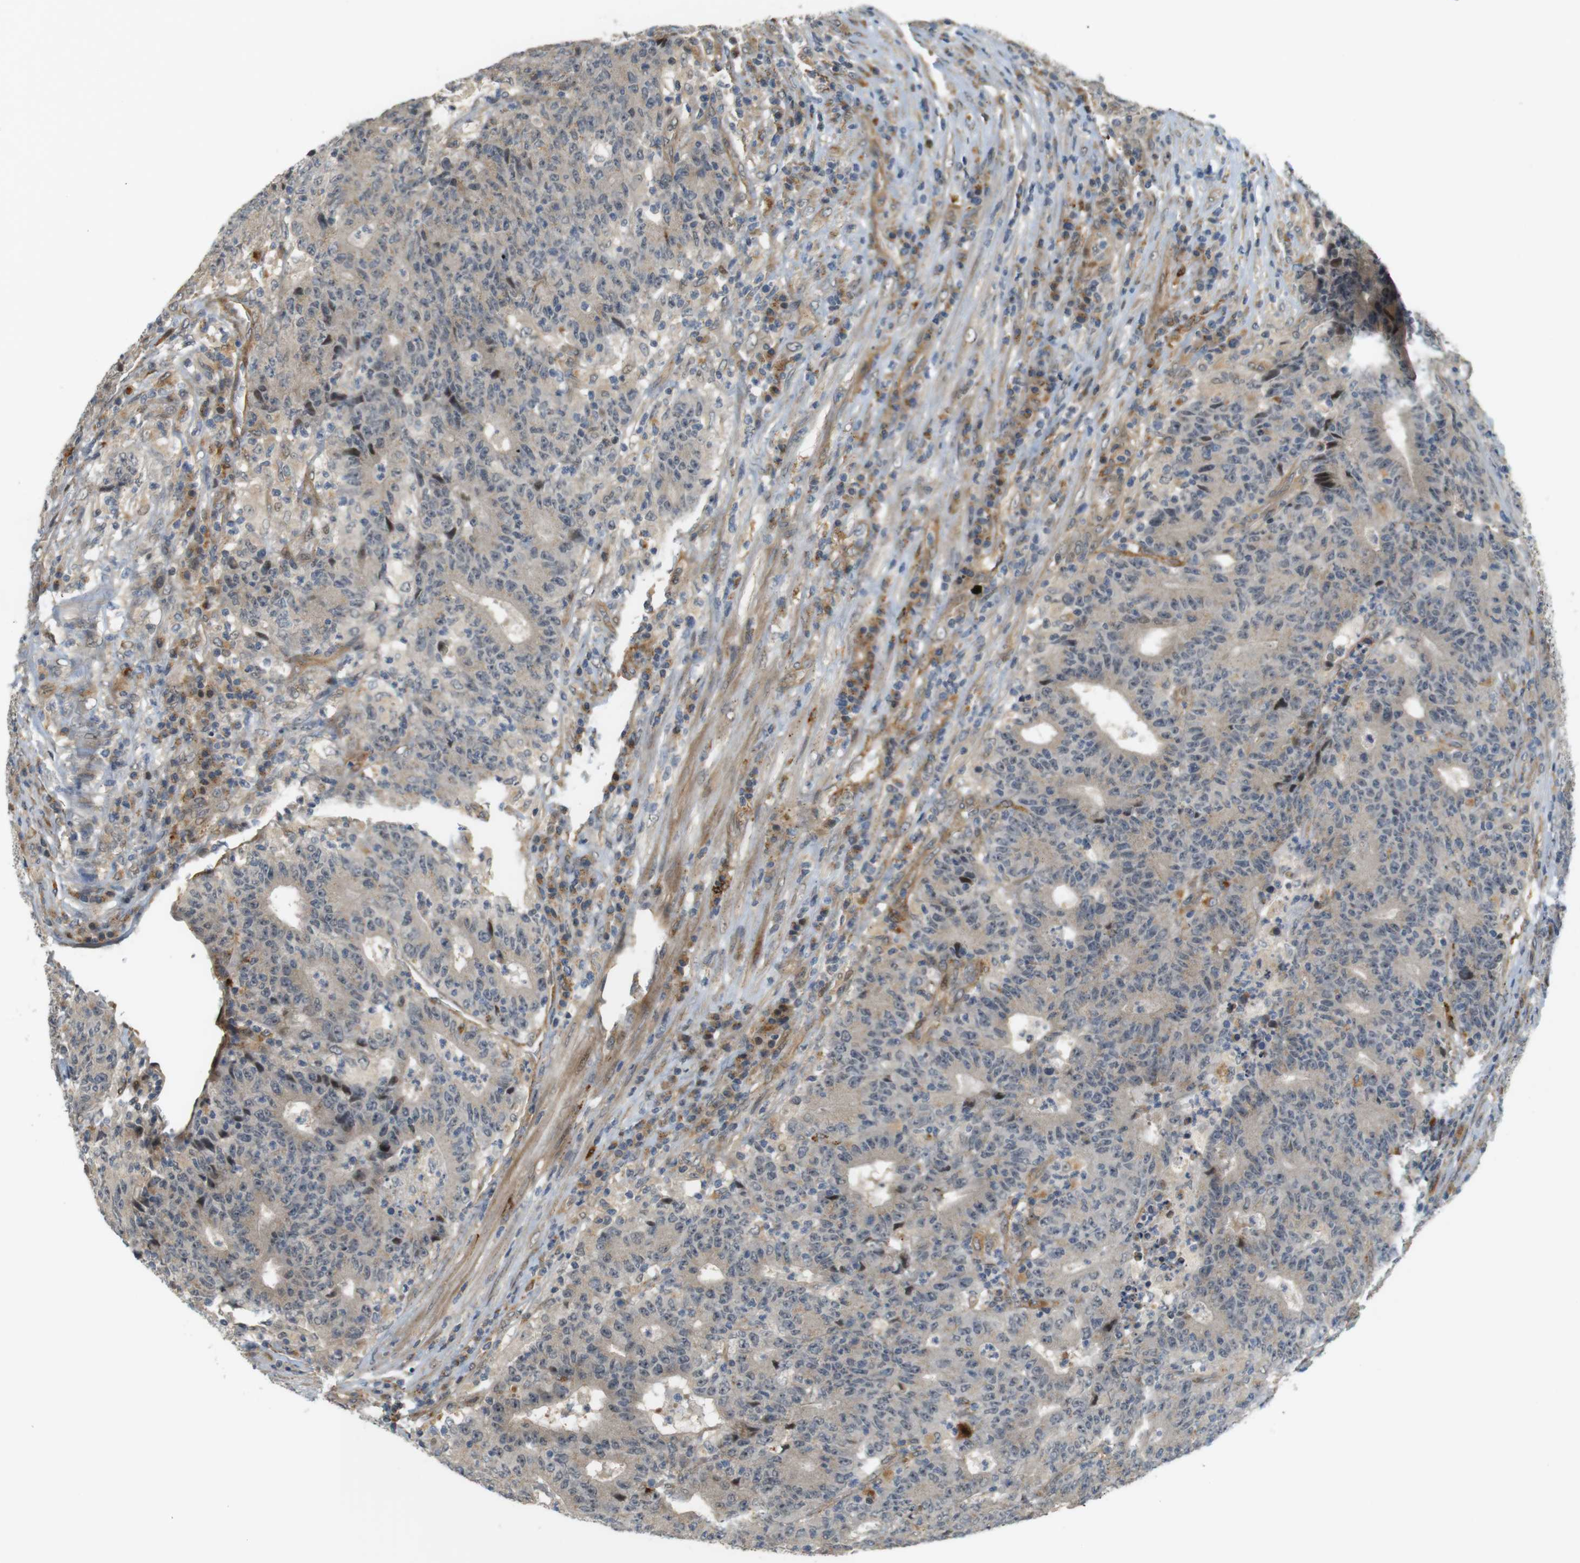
{"staining": {"intensity": "weak", "quantity": "25%-75%", "location": "cytoplasmic/membranous"}, "tissue": "colorectal cancer", "cell_type": "Tumor cells", "image_type": "cancer", "snomed": [{"axis": "morphology", "description": "Normal tissue, NOS"}, {"axis": "morphology", "description": "Adenocarcinoma, NOS"}, {"axis": "topography", "description": "Colon"}], "caption": "Protein expression analysis of human colorectal adenocarcinoma reveals weak cytoplasmic/membranous expression in about 25%-75% of tumor cells. (Brightfield microscopy of DAB IHC at high magnification).", "gene": "TSPAN9", "patient": {"sex": "female", "age": 75}}